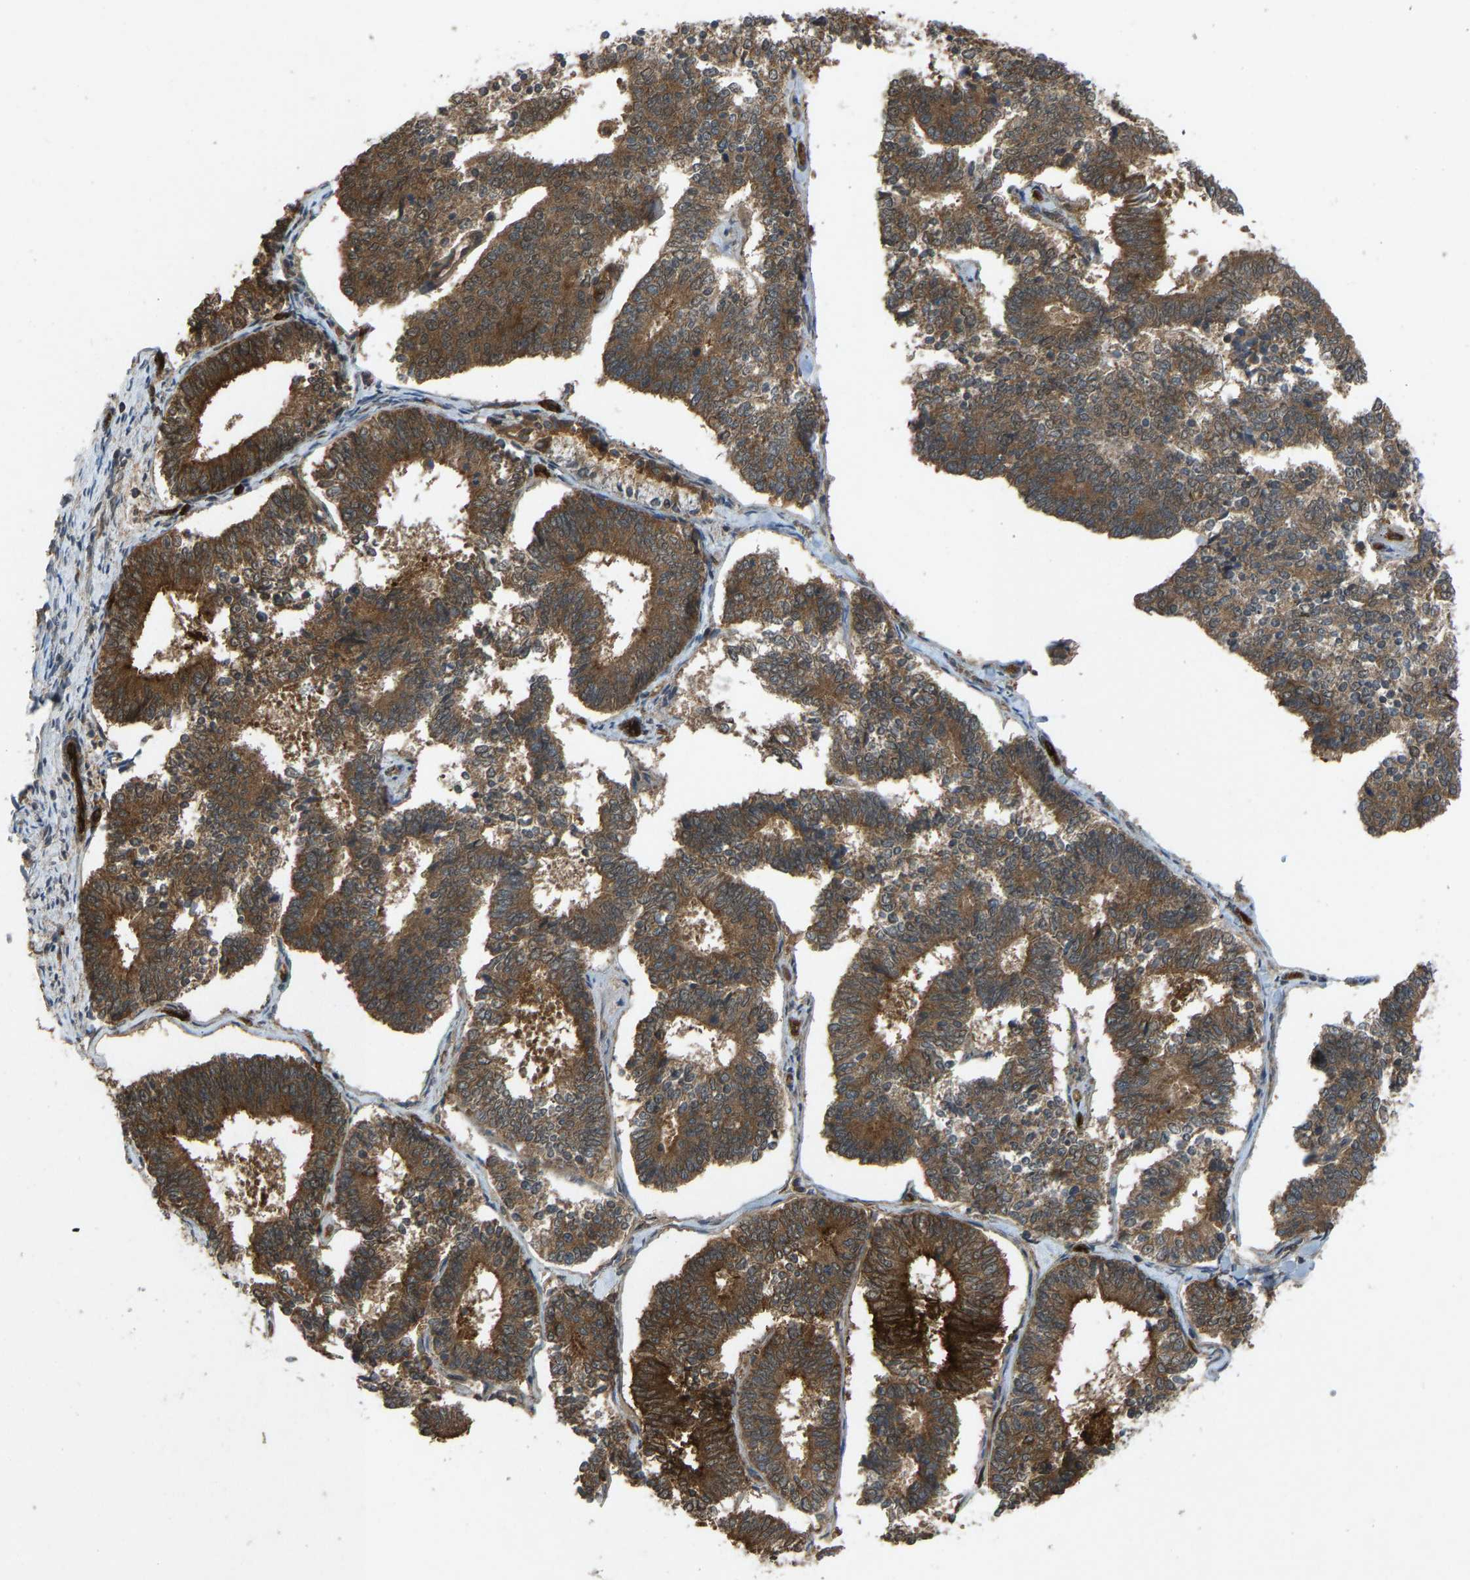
{"staining": {"intensity": "strong", "quantity": ">75%", "location": "cytoplasmic/membranous"}, "tissue": "endometrial cancer", "cell_type": "Tumor cells", "image_type": "cancer", "snomed": [{"axis": "morphology", "description": "Adenocarcinoma, NOS"}, {"axis": "topography", "description": "Endometrium"}], "caption": "A histopathology image showing strong cytoplasmic/membranous staining in about >75% of tumor cells in endometrial adenocarcinoma, as visualized by brown immunohistochemical staining.", "gene": "CCT8", "patient": {"sex": "female", "age": 70}}